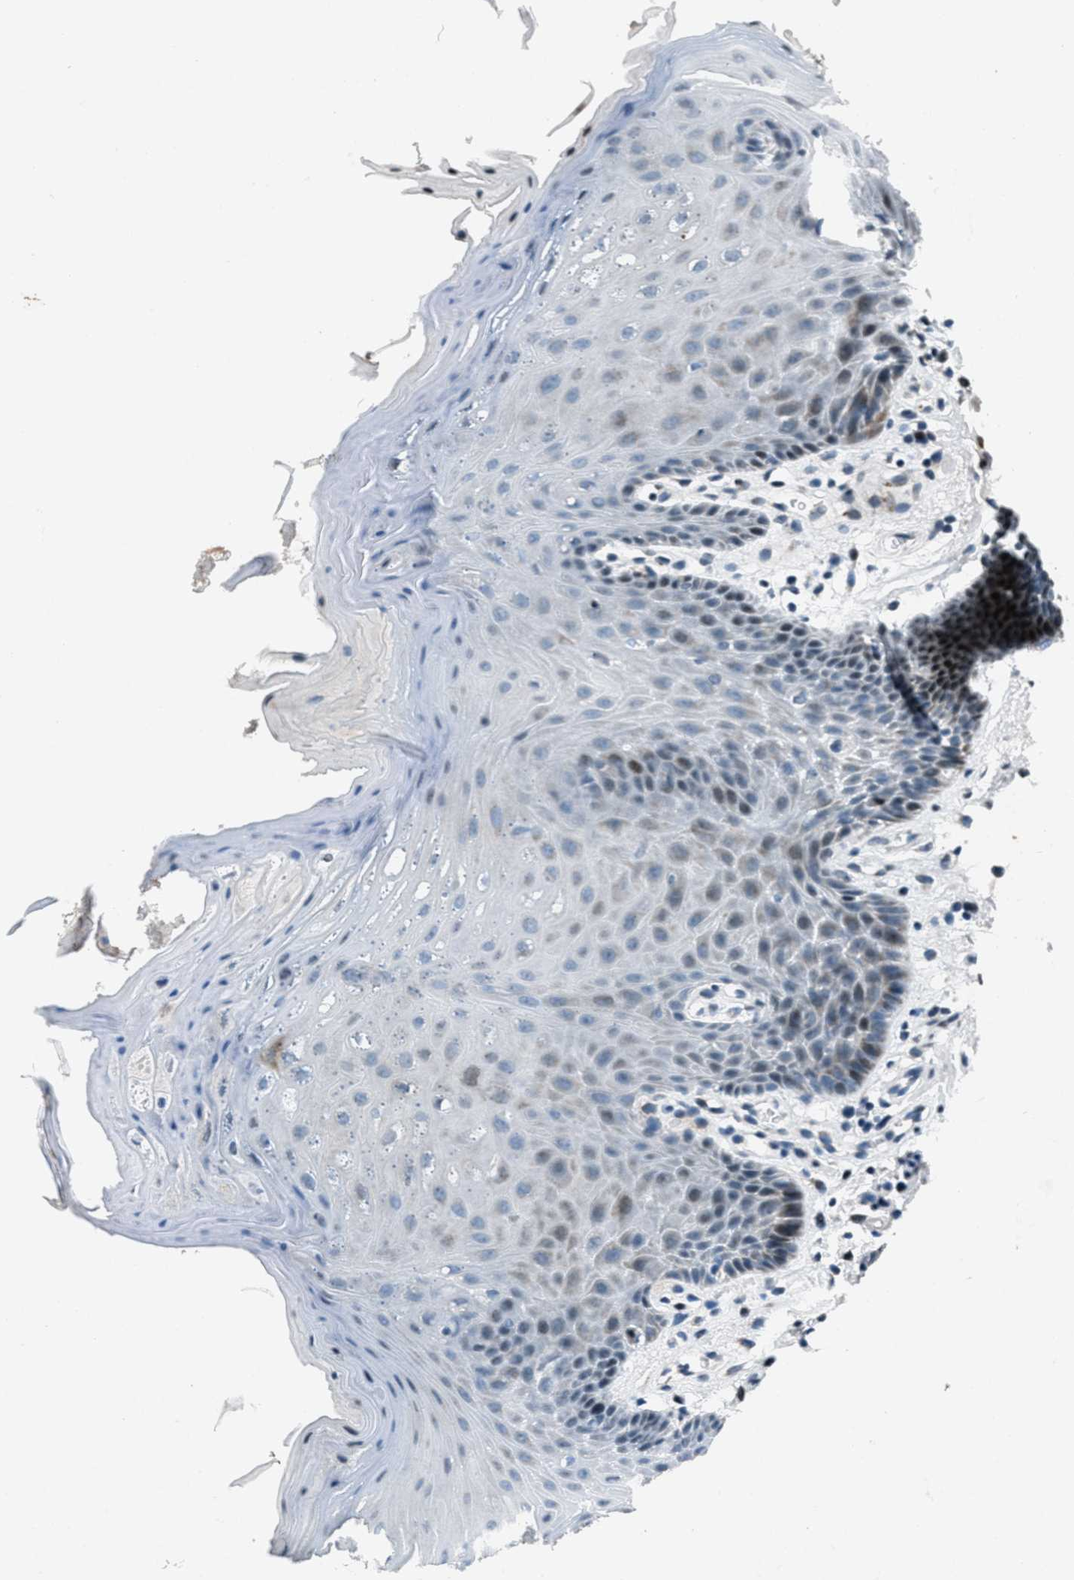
{"staining": {"intensity": "strong", "quantity": "<25%", "location": "nuclear"}, "tissue": "oral mucosa", "cell_type": "Squamous epithelial cells", "image_type": "normal", "snomed": [{"axis": "morphology", "description": "Normal tissue, NOS"}, {"axis": "morphology", "description": "Squamous cell carcinoma, NOS"}, {"axis": "topography", "description": "Oral tissue"}, {"axis": "topography", "description": "Head-Neck"}], "caption": "There is medium levels of strong nuclear expression in squamous epithelial cells of normal oral mucosa, as demonstrated by immunohistochemical staining (brown color).", "gene": "GPC6", "patient": {"sex": "male", "age": 71}}